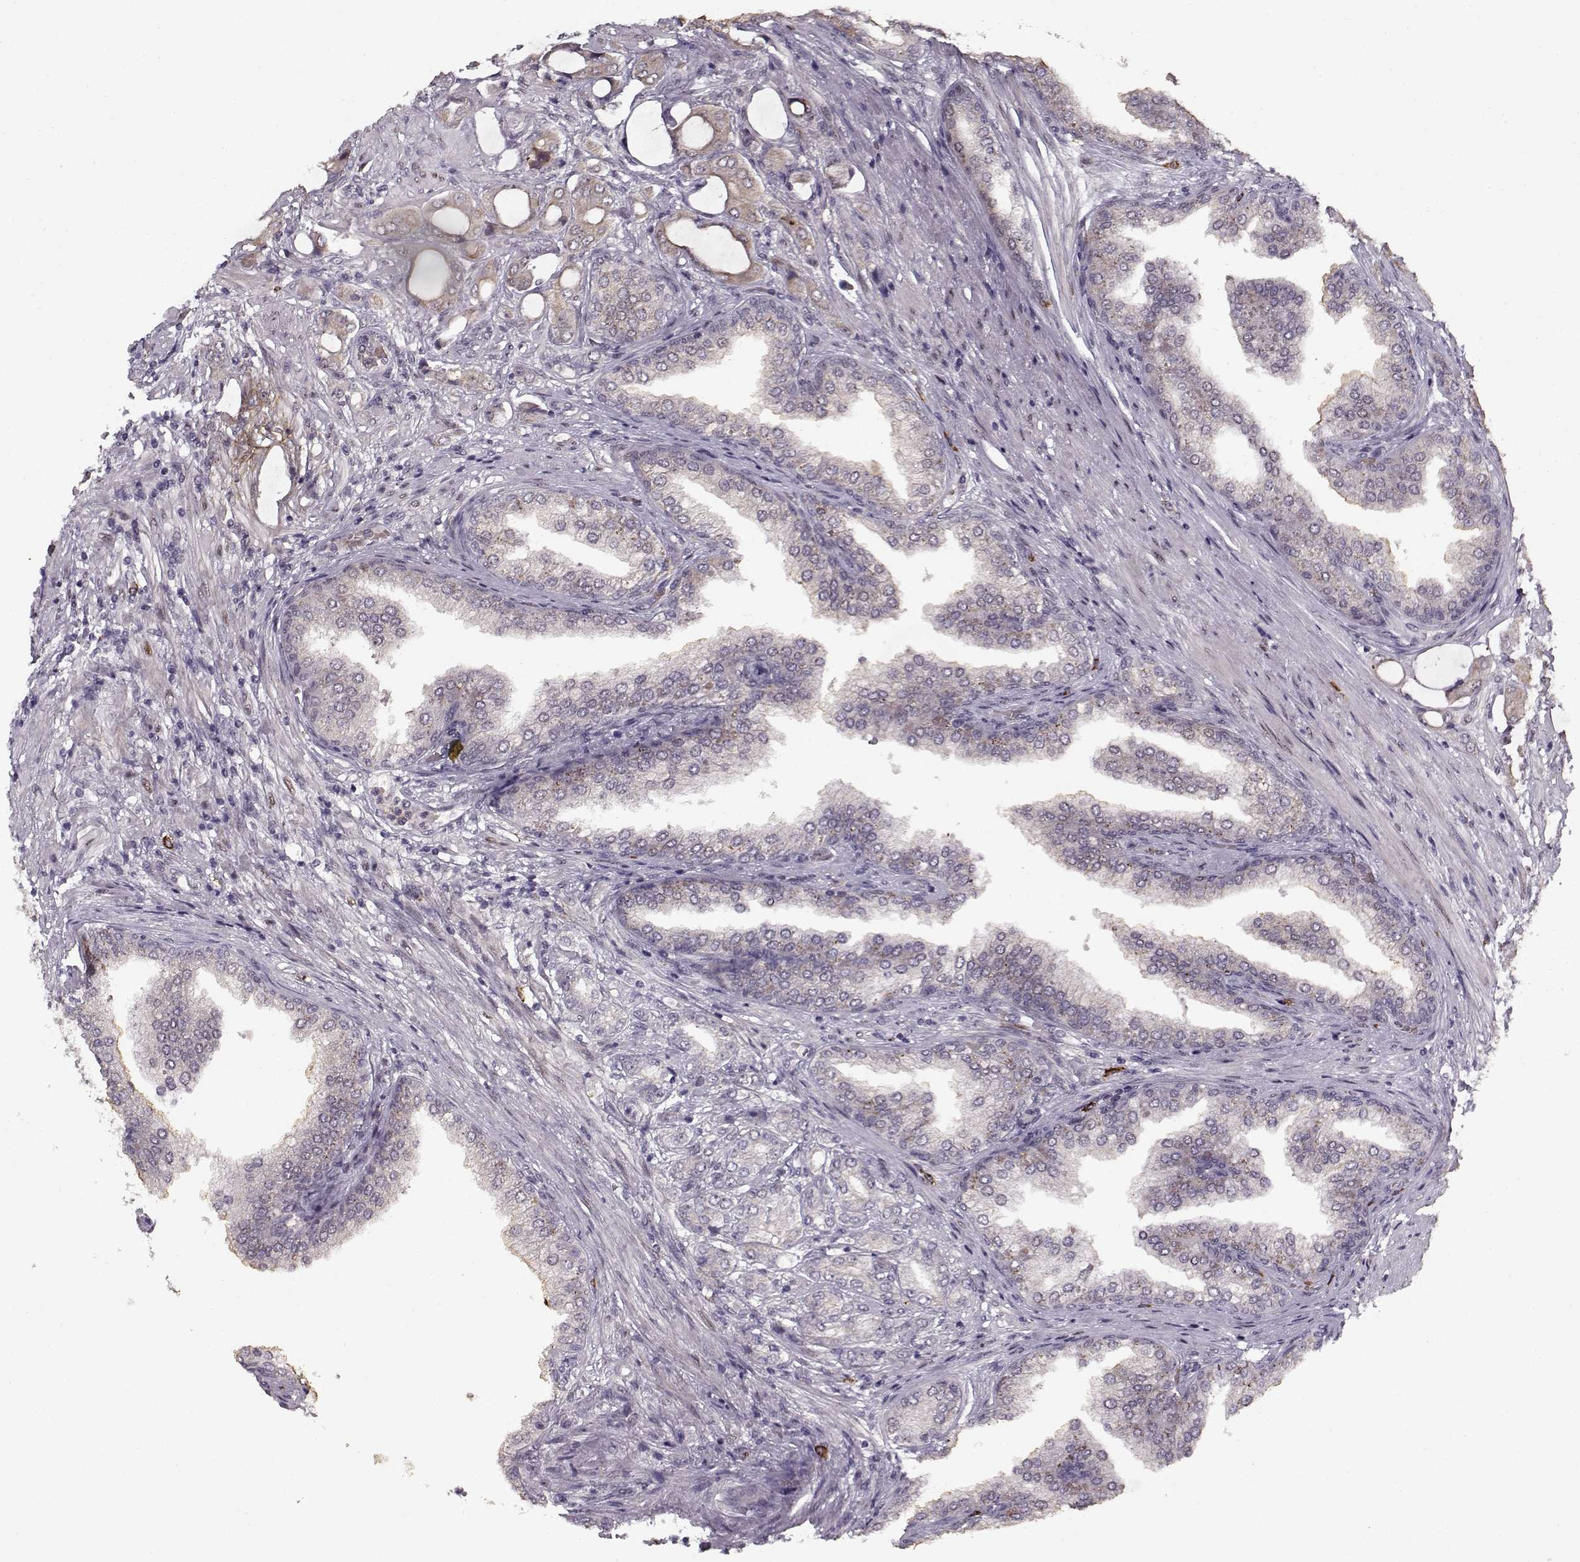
{"staining": {"intensity": "moderate", "quantity": "<25%", "location": "cytoplasmic/membranous"}, "tissue": "prostate cancer", "cell_type": "Tumor cells", "image_type": "cancer", "snomed": [{"axis": "morphology", "description": "Adenocarcinoma, NOS"}, {"axis": "topography", "description": "Prostate"}], "caption": "The micrograph exhibits a brown stain indicating the presence of a protein in the cytoplasmic/membranous of tumor cells in adenocarcinoma (prostate).", "gene": "DENND4B", "patient": {"sex": "male", "age": 63}}